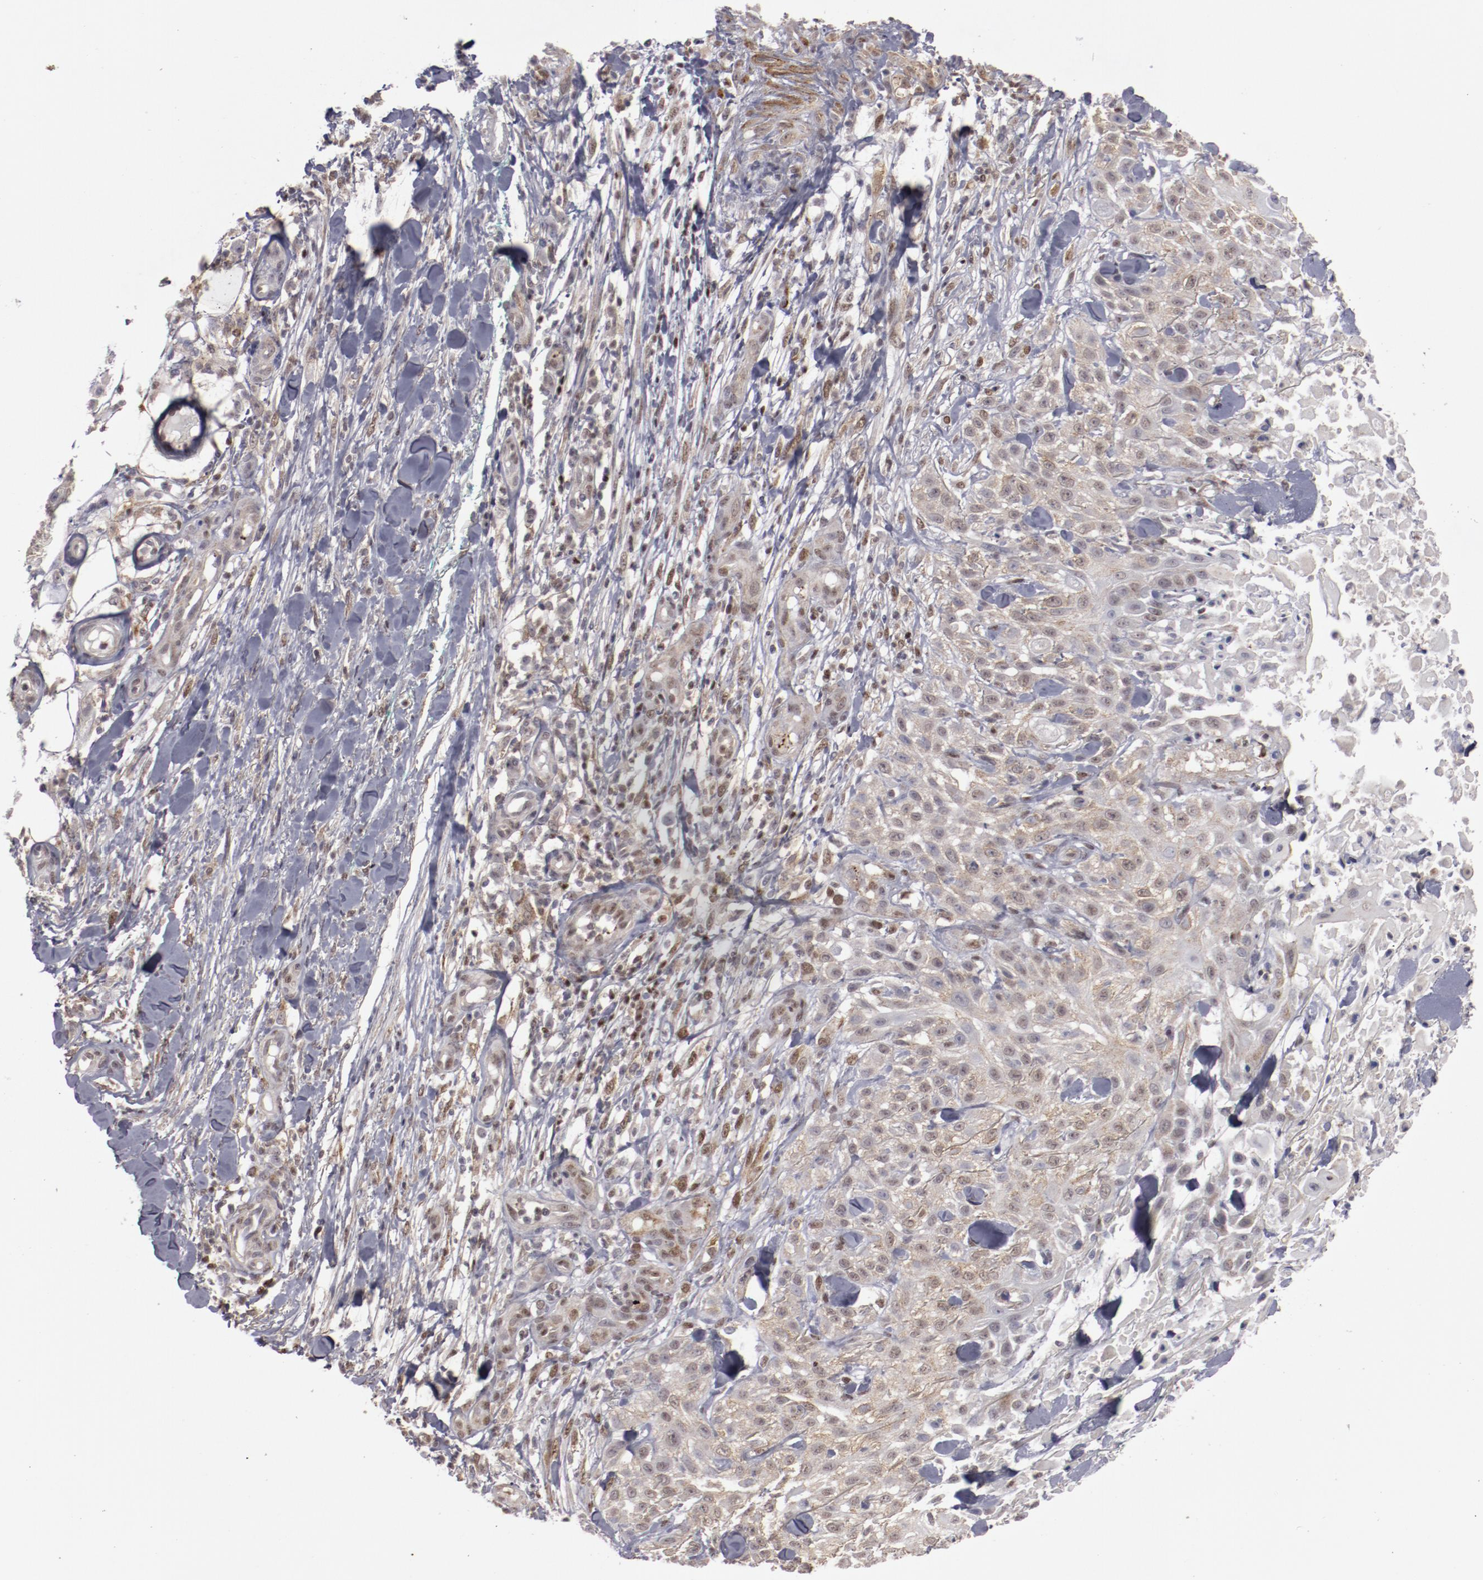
{"staining": {"intensity": "negative", "quantity": "none", "location": "none"}, "tissue": "skin cancer", "cell_type": "Tumor cells", "image_type": "cancer", "snomed": [{"axis": "morphology", "description": "Squamous cell carcinoma, NOS"}, {"axis": "topography", "description": "Skin"}], "caption": "DAB immunohistochemical staining of human skin squamous cell carcinoma exhibits no significant expression in tumor cells. Nuclei are stained in blue.", "gene": "LEF1", "patient": {"sex": "female", "age": 42}}